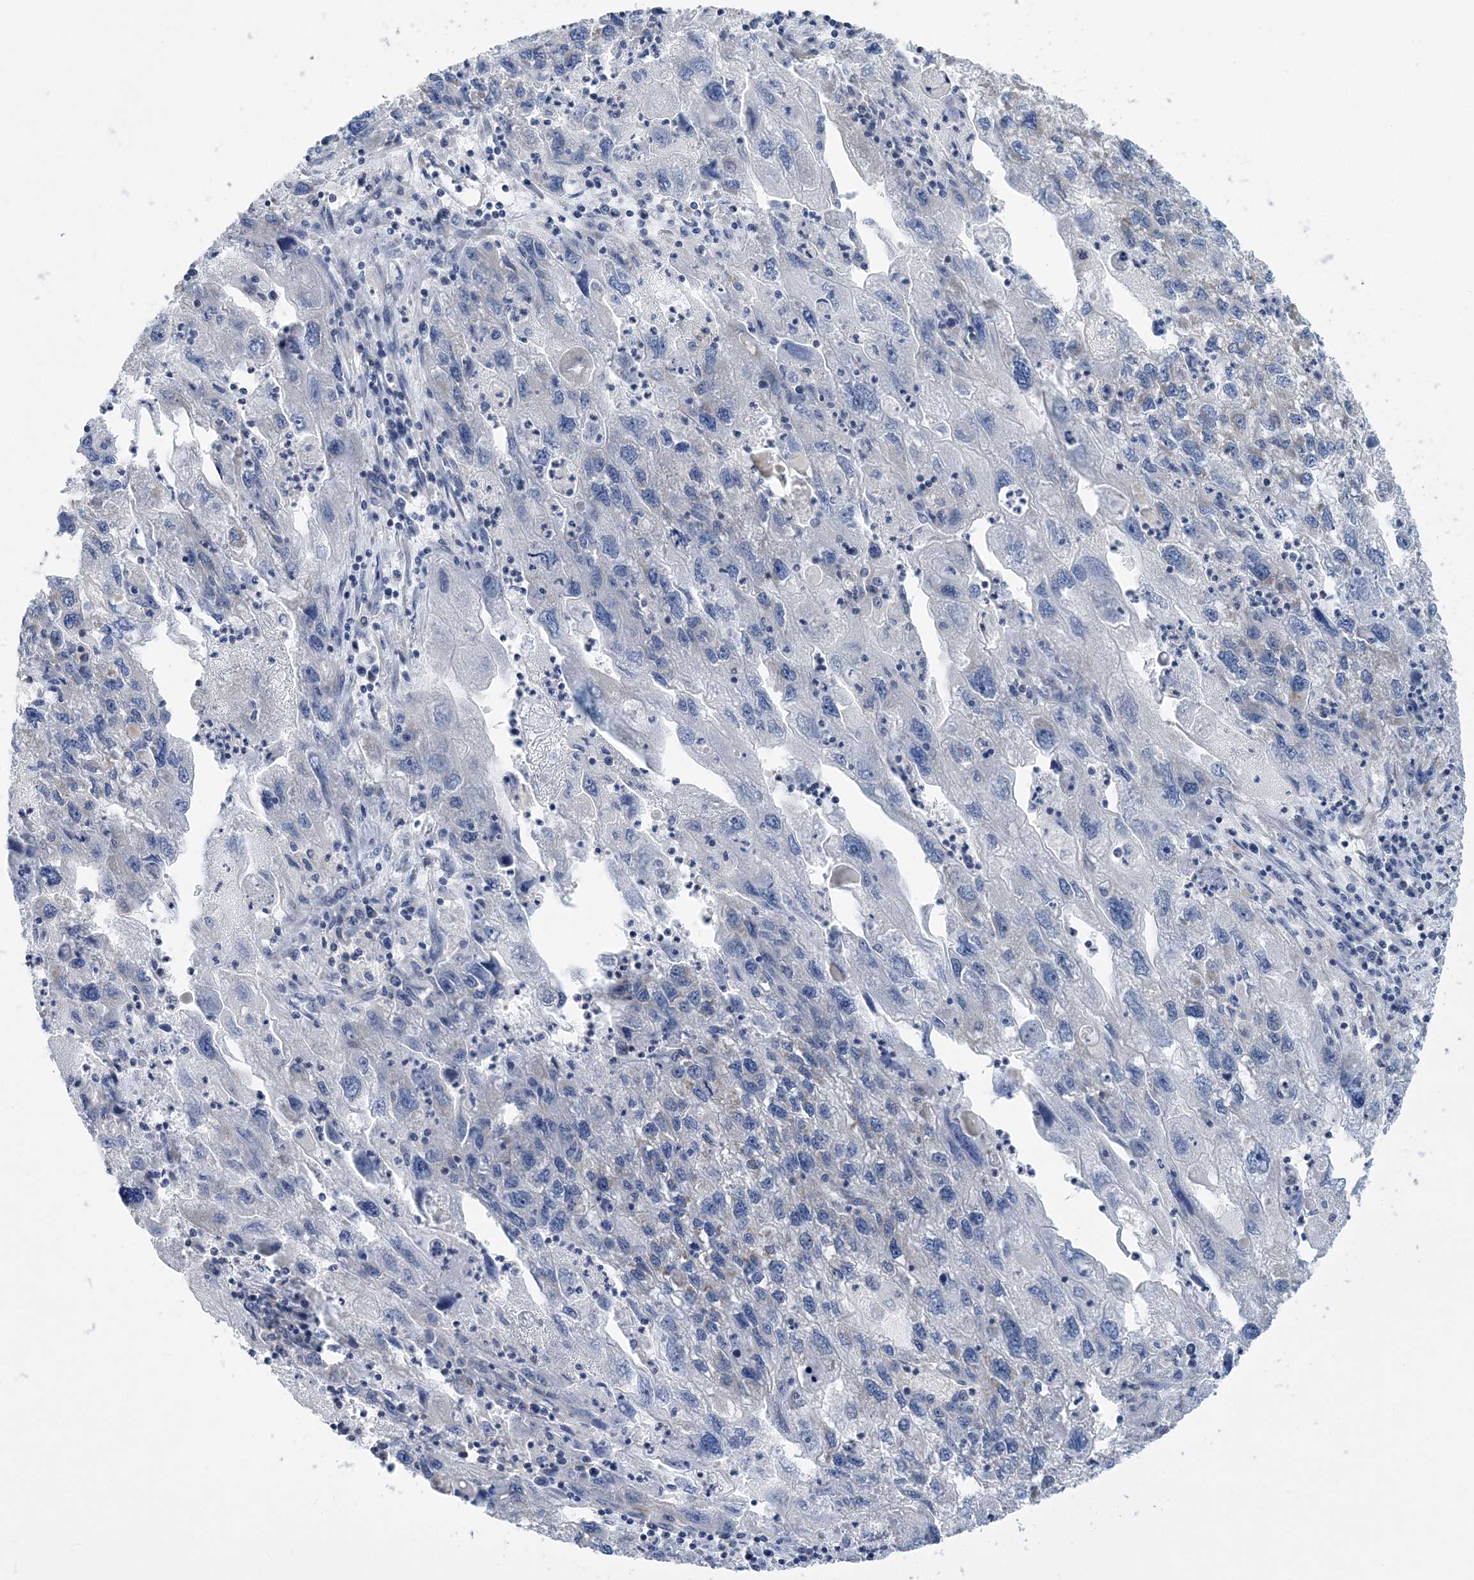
{"staining": {"intensity": "weak", "quantity": "<25%", "location": "cytoplasmic/membranous"}, "tissue": "endometrial cancer", "cell_type": "Tumor cells", "image_type": "cancer", "snomed": [{"axis": "morphology", "description": "Adenocarcinoma, NOS"}, {"axis": "topography", "description": "Endometrium"}], "caption": "A micrograph of endometrial cancer stained for a protein demonstrates no brown staining in tumor cells.", "gene": "FAM114A2", "patient": {"sex": "female", "age": 49}}